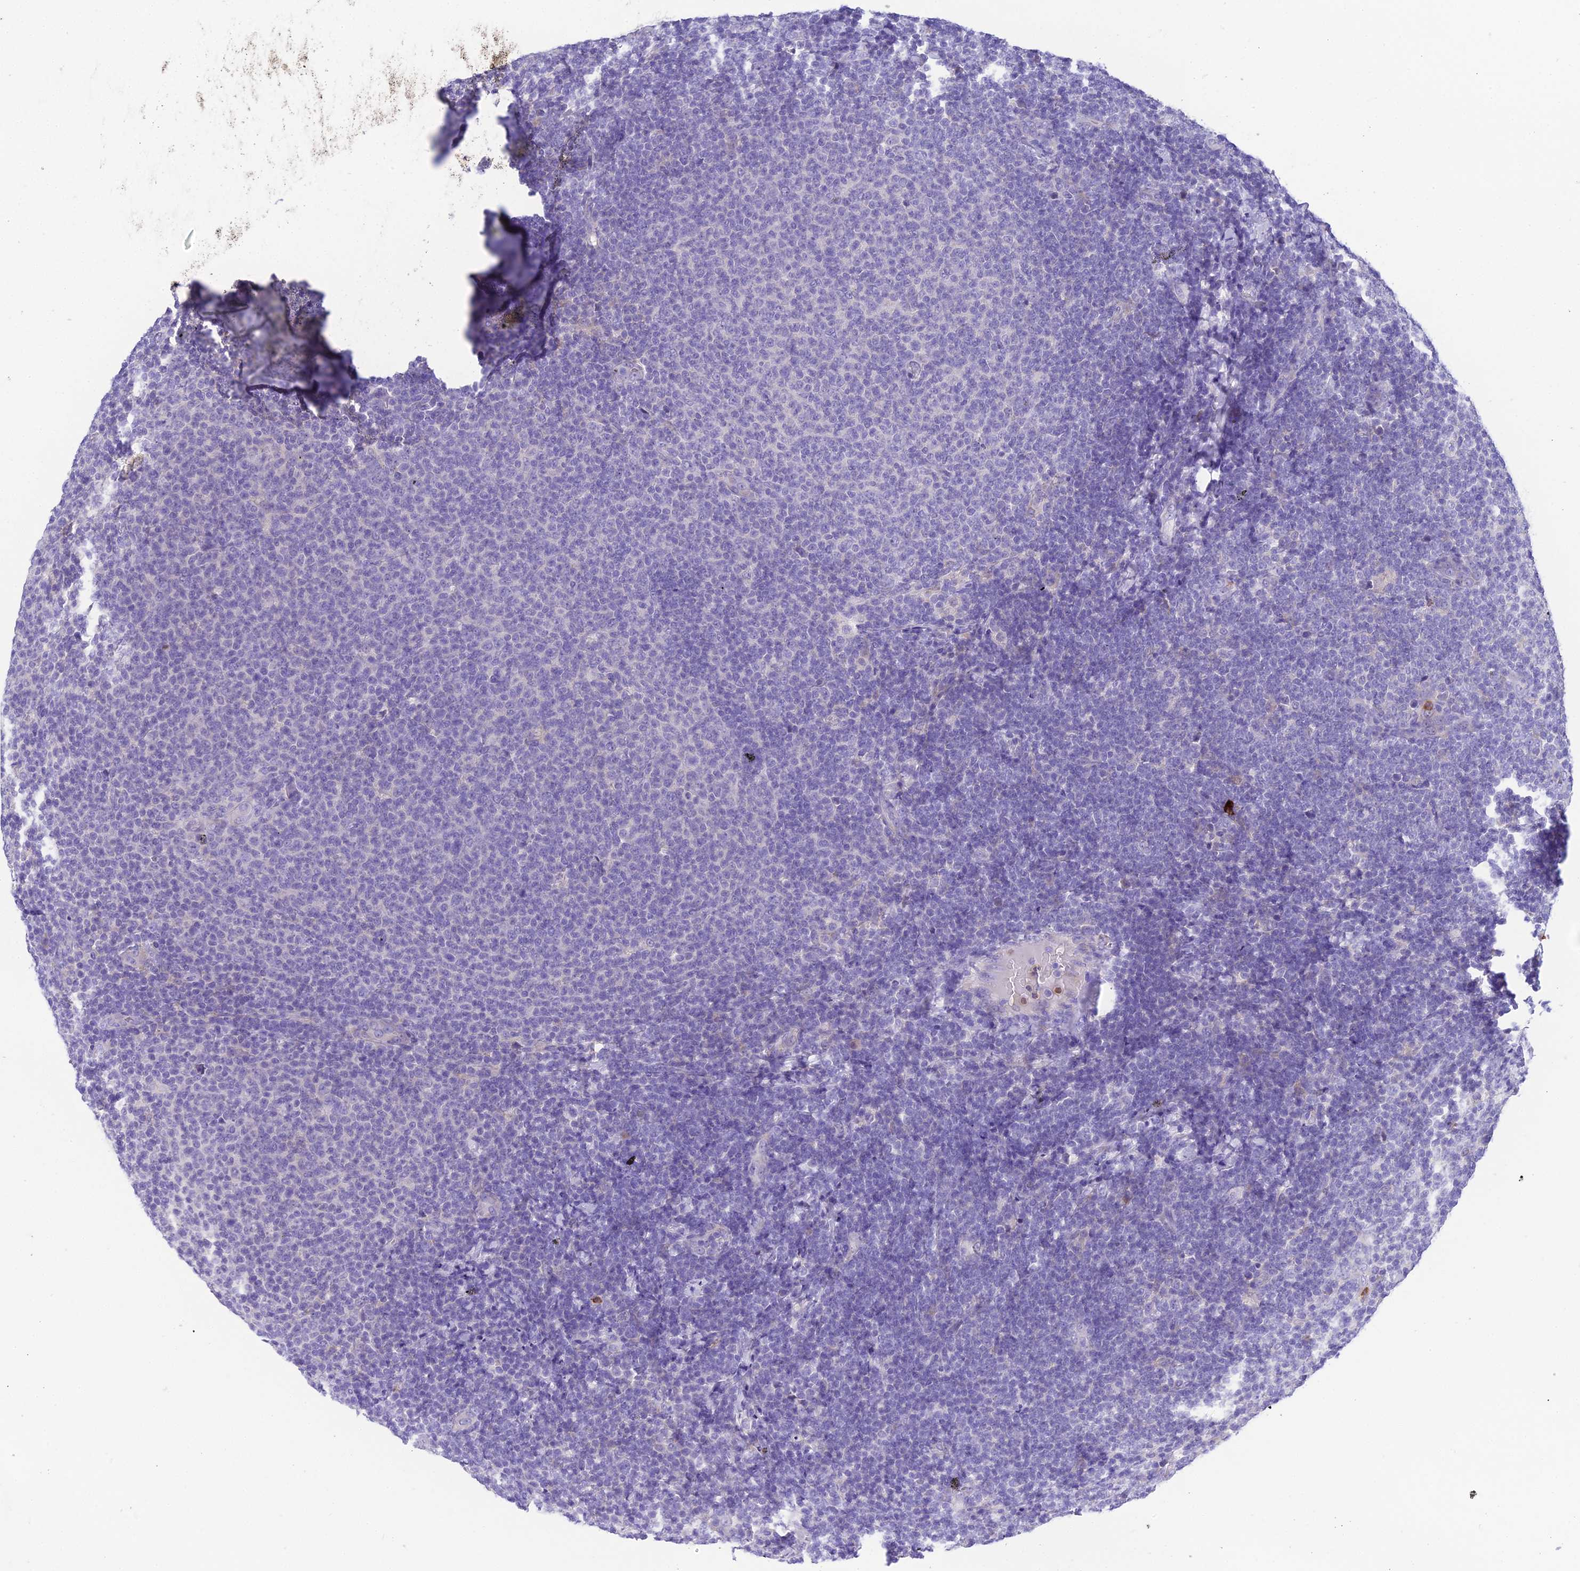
{"staining": {"intensity": "negative", "quantity": "none", "location": "none"}, "tissue": "lymphoma", "cell_type": "Tumor cells", "image_type": "cancer", "snomed": [{"axis": "morphology", "description": "Malignant lymphoma, non-Hodgkin's type, Low grade"}, {"axis": "topography", "description": "Lymph node"}], "caption": "DAB (3,3'-diaminobenzidine) immunohistochemical staining of human low-grade malignant lymphoma, non-Hodgkin's type reveals no significant positivity in tumor cells. (DAB immunohistochemistry with hematoxylin counter stain).", "gene": "KIAA0408", "patient": {"sex": "male", "age": 66}}